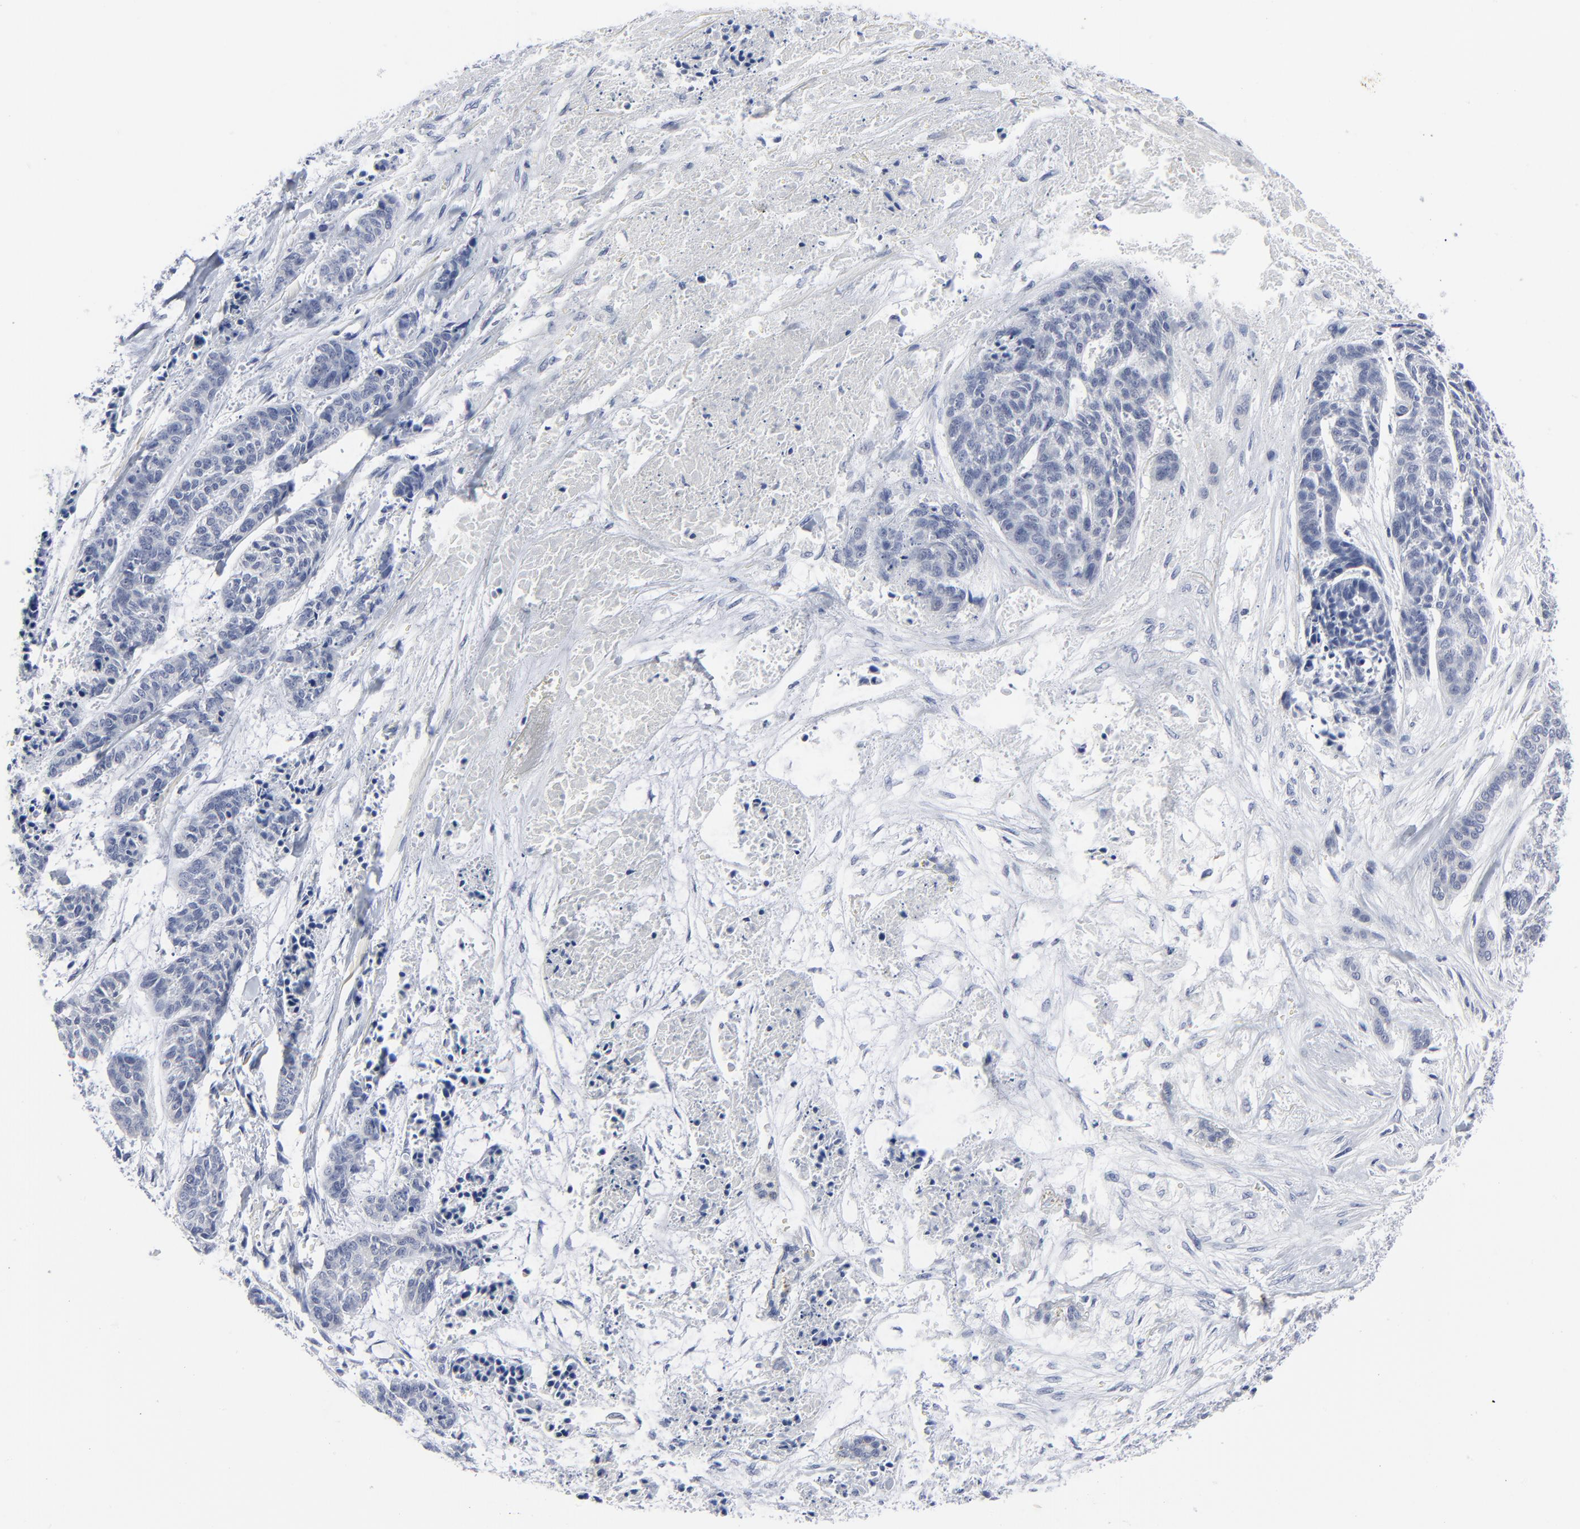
{"staining": {"intensity": "negative", "quantity": "none", "location": "none"}, "tissue": "skin cancer", "cell_type": "Tumor cells", "image_type": "cancer", "snomed": [{"axis": "morphology", "description": "Basal cell carcinoma"}, {"axis": "topography", "description": "Skin"}], "caption": "A photomicrograph of human skin basal cell carcinoma is negative for staining in tumor cells.", "gene": "CLEC4G", "patient": {"sex": "female", "age": 64}}